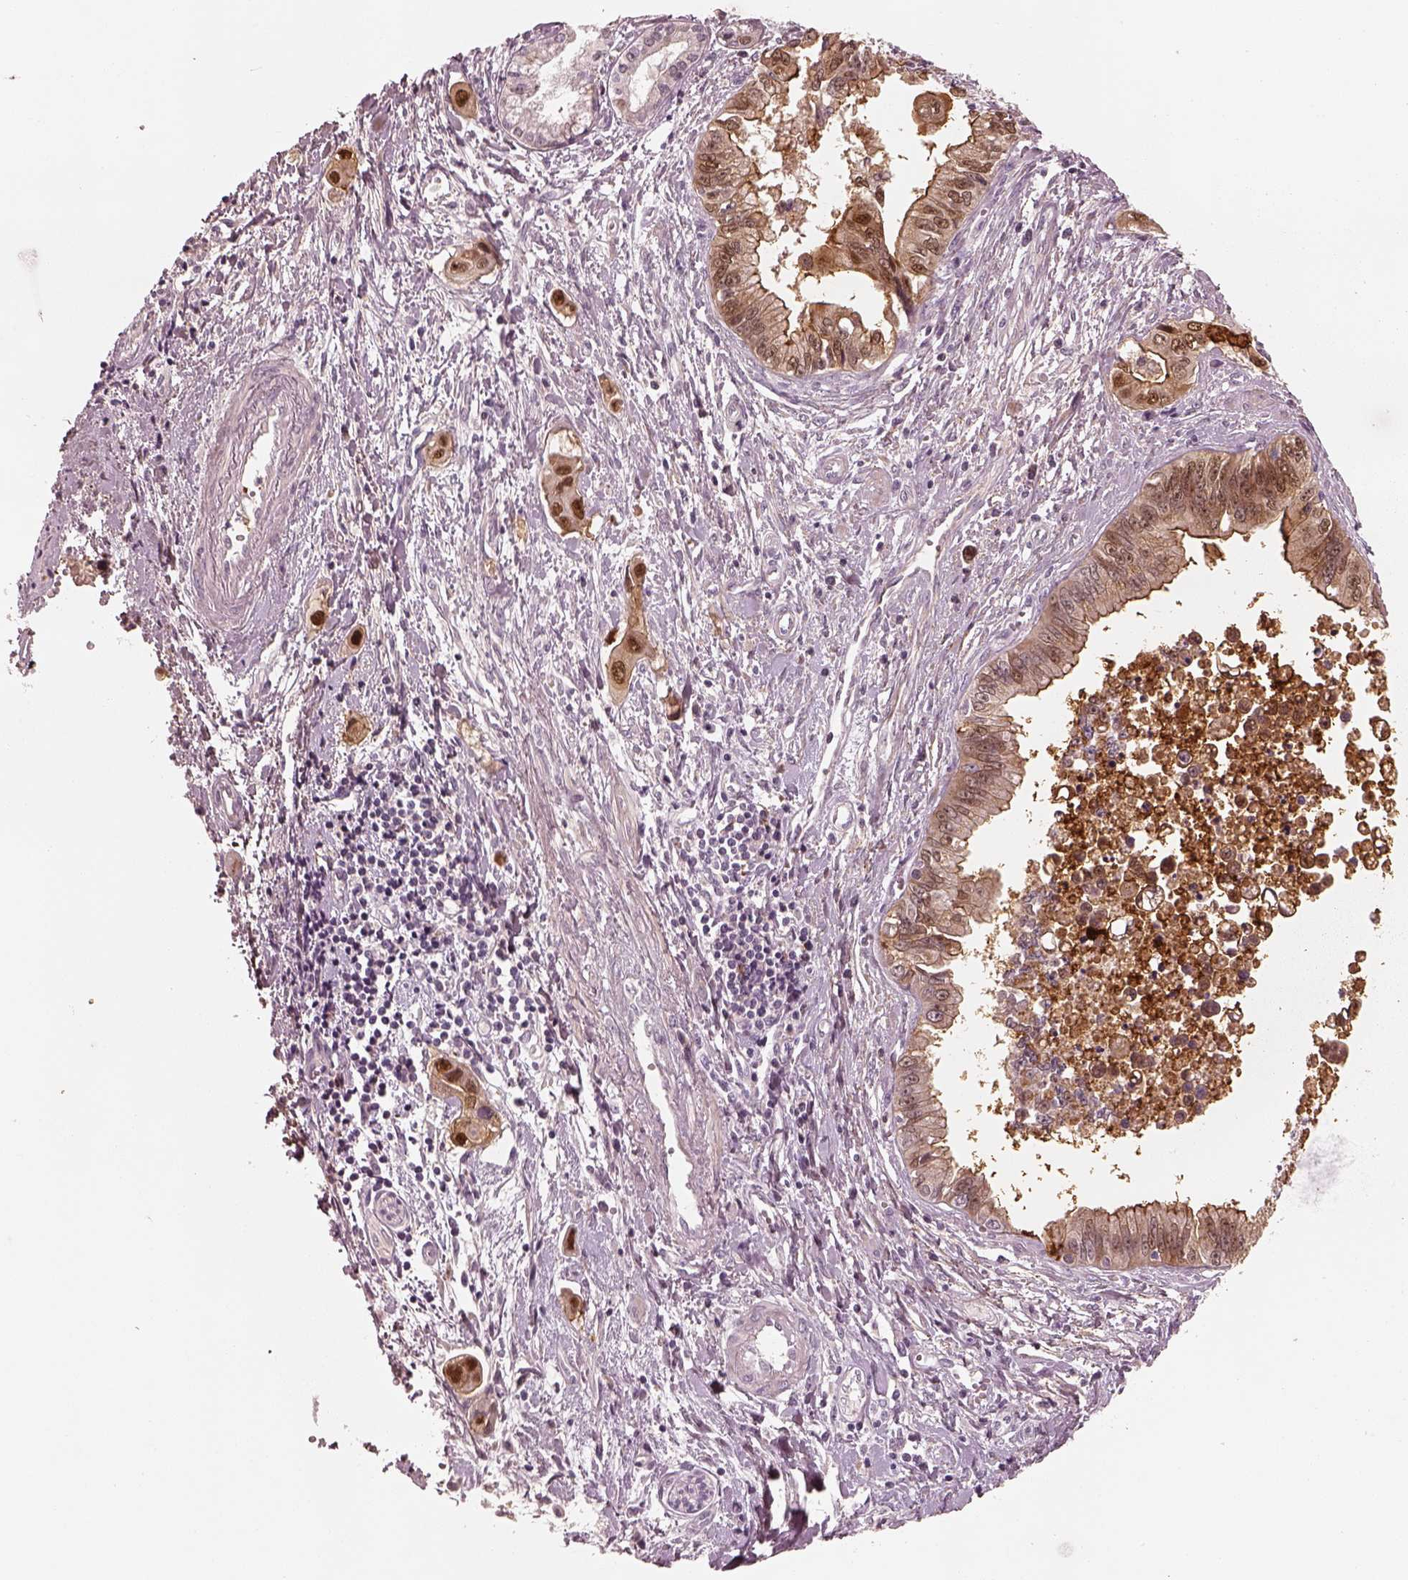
{"staining": {"intensity": "strong", "quantity": ">75%", "location": "cytoplasmic/membranous,nuclear"}, "tissue": "pancreatic cancer", "cell_type": "Tumor cells", "image_type": "cancer", "snomed": [{"axis": "morphology", "description": "Adenocarcinoma, NOS"}, {"axis": "topography", "description": "Pancreas"}], "caption": "This is a histology image of immunohistochemistry staining of pancreatic cancer, which shows strong expression in the cytoplasmic/membranous and nuclear of tumor cells.", "gene": "SDCBP2", "patient": {"sex": "male", "age": 60}}